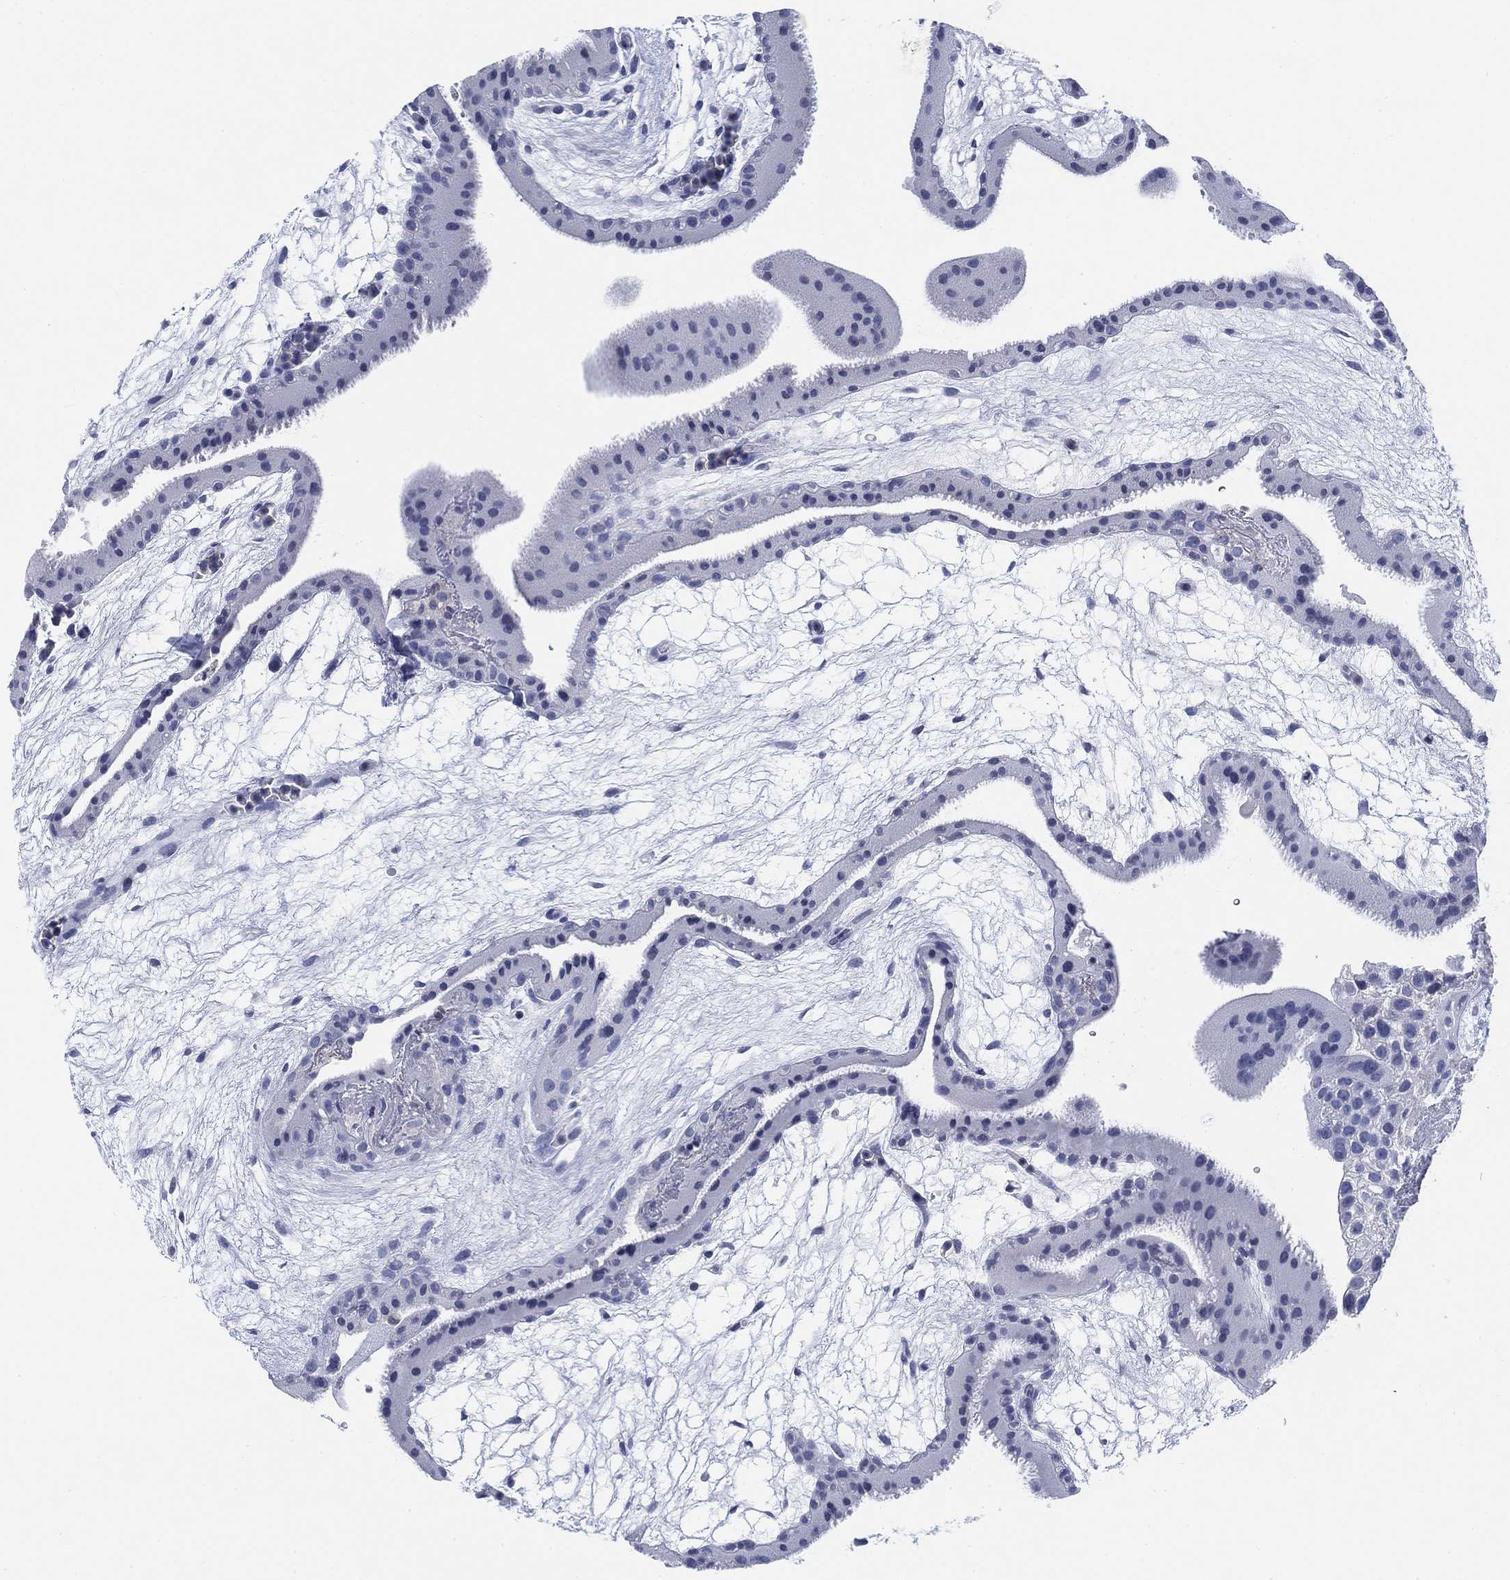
{"staining": {"intensity": "negative", "quantity": "none", "location": "none"}, "tissue": "placenta", "cell_type": "Trophoblastic cells", "image_type": "normal", "snomed": [{"axis": "morphology", "description": "Normal tissue, NOS"}, {"axis": "topography", "description": "Placenta"}], "caption": "A high-resolution photomicrograph shows immunohistochemistry staining of normal placenta, which reveals no significant staining in trophoblastic cells.", "gene": "FYB1", "patient": {"sex": "female", "age": 19}}